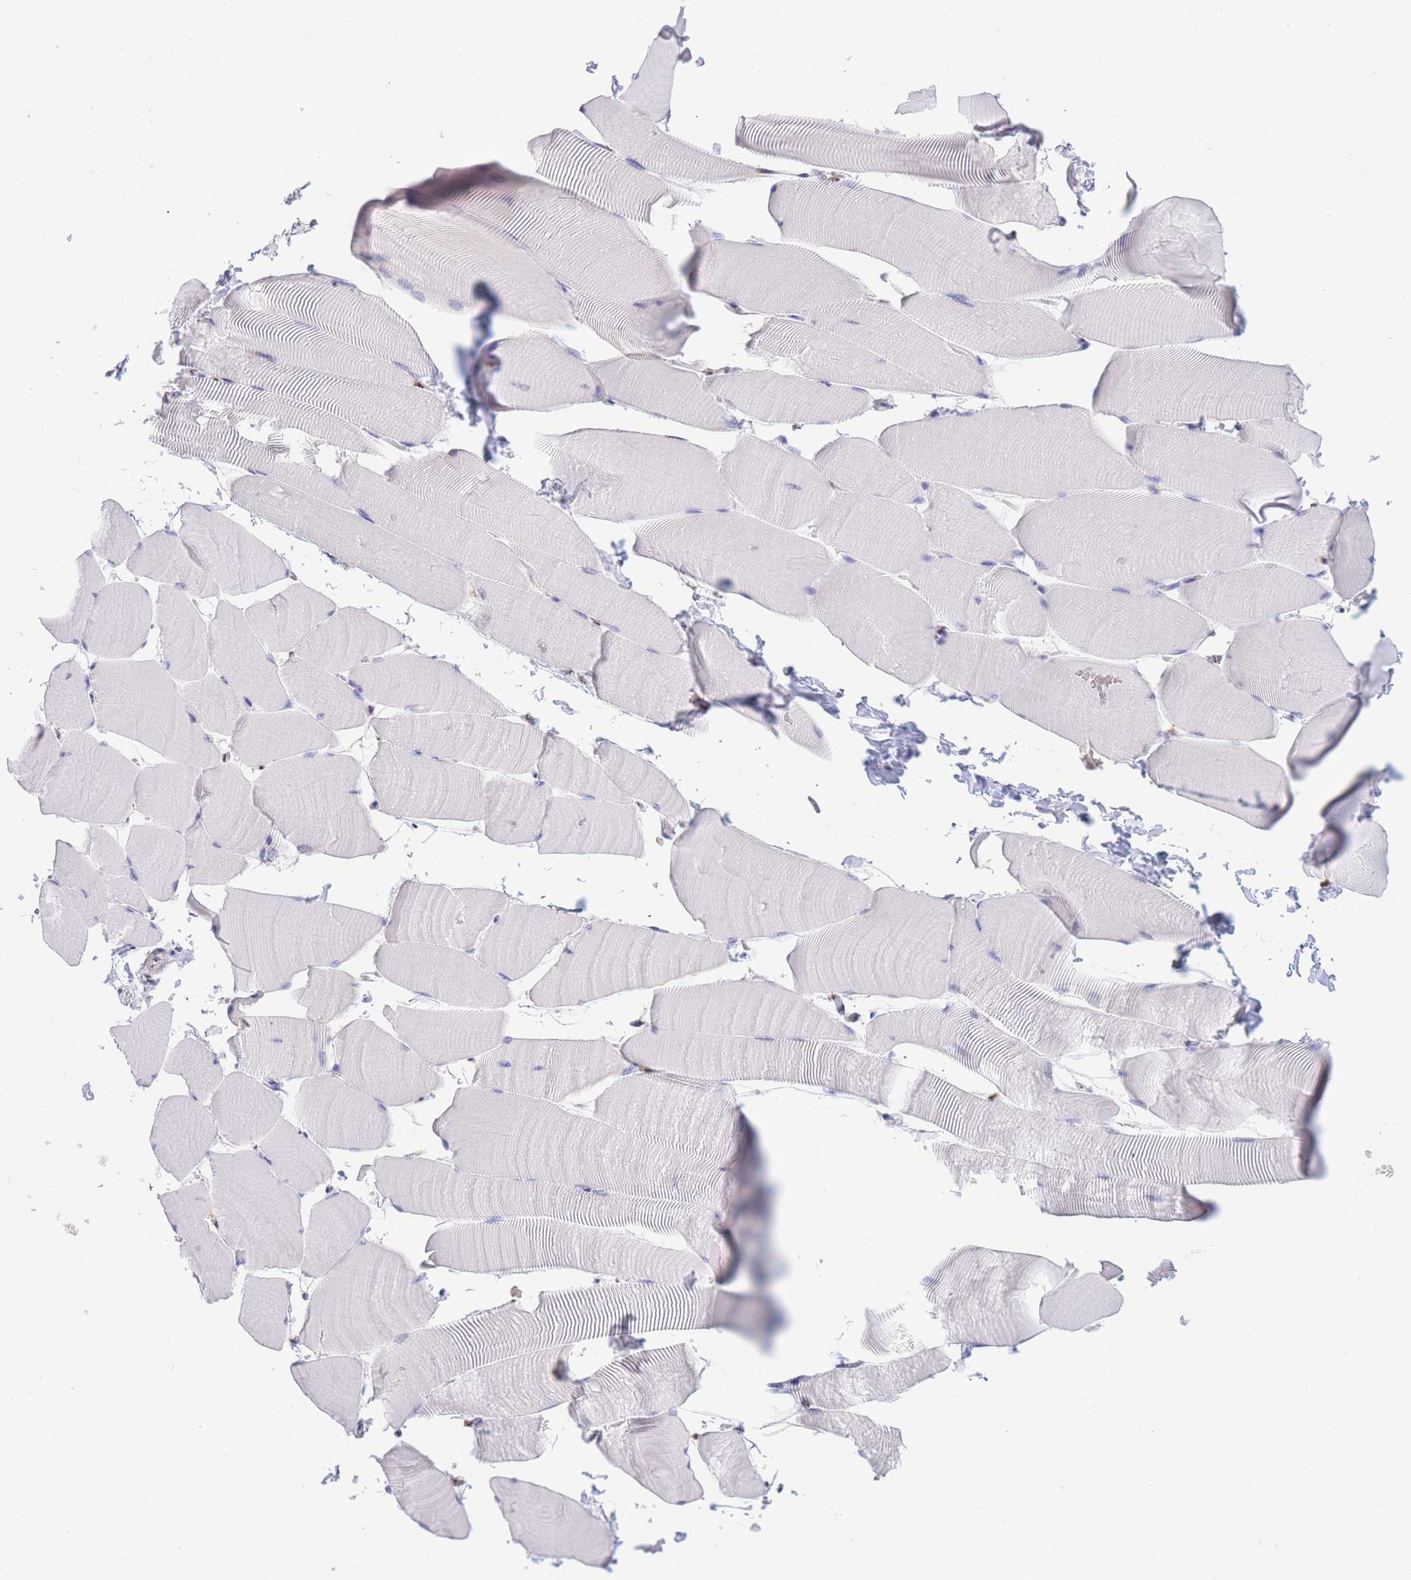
{"staining": {"intensity": "negative", "quantity": "none", "location": "none"}, "tissue": "skeletal muscle", "cell_type": "Myocytes", "image_type": "normal", "snomed": [{"axis": "morphology", "description": "Normal tissue, NOS"}, {"axis": "topography", "description": "Skeletal muscle"}], "caption": "The histopathology image shows no significant positivity in myocytes of skeletal muscle. Nuclei are stained in blue.", "gene": "FAM153A", "patient": {"sex": "male", "age": 25}}